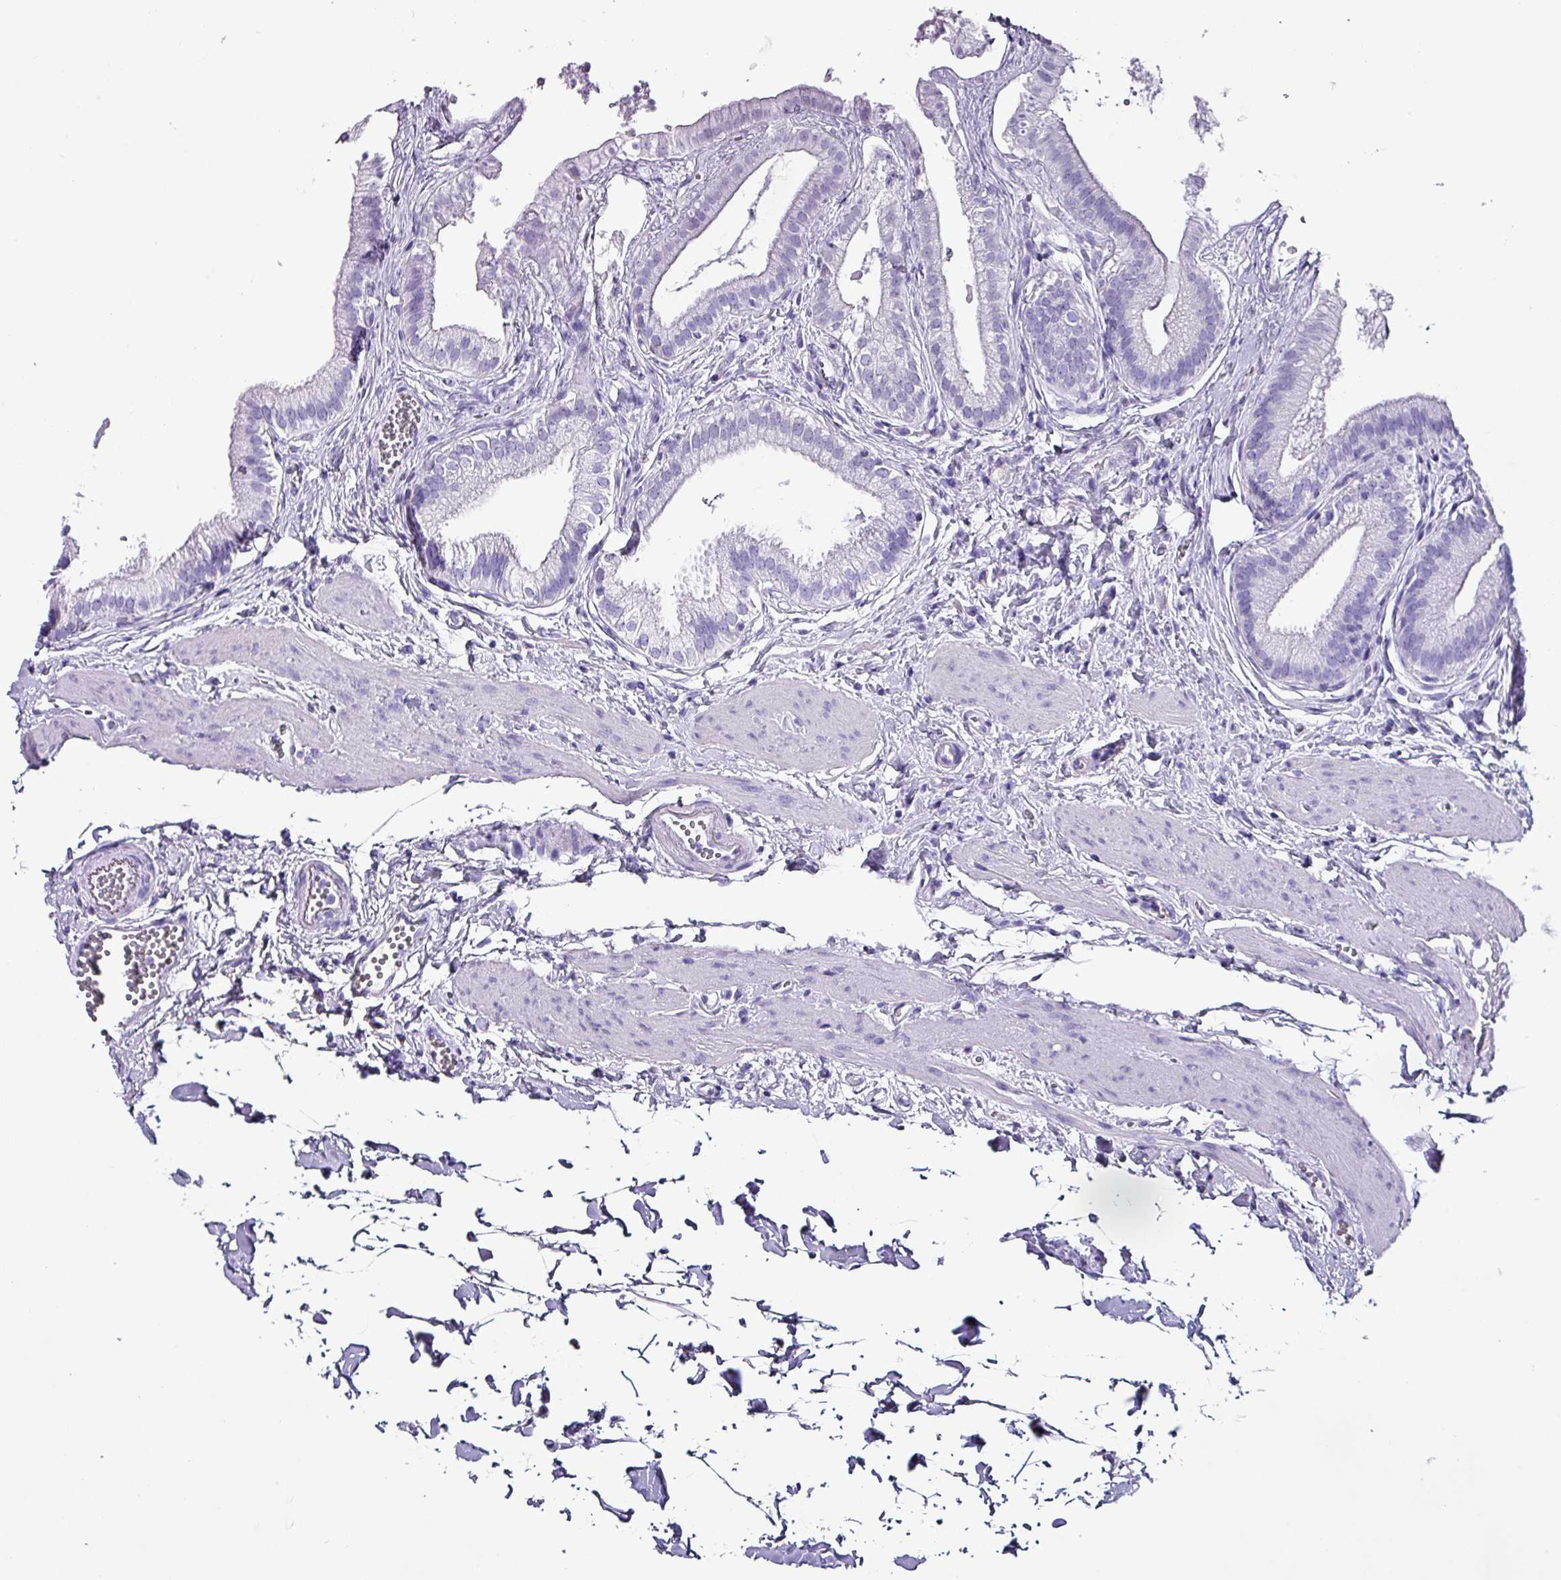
{"staining": {"intensity": "negative", "quantity": "none", "location": "none"}, "tissue": "gallbladder", "cell_type": "Glandular cells", "image_type": "normal", "snomed": [{"axis": "morphology", "description": "Normal tissue, NOS"}, {"axis": "topography", "description": "Gallbladder"}], "caption": "Immunohistochemical staining of unremarkable gallbladder reveals no significant staining in glandular cells. (Brightfield microscopy of DAB (3,3'-diaminobenzidine) immunohistochemistry (IHC) at high magnification).", "gene": "KRT6A", "patient": {"sex": "female", "age": 54}}